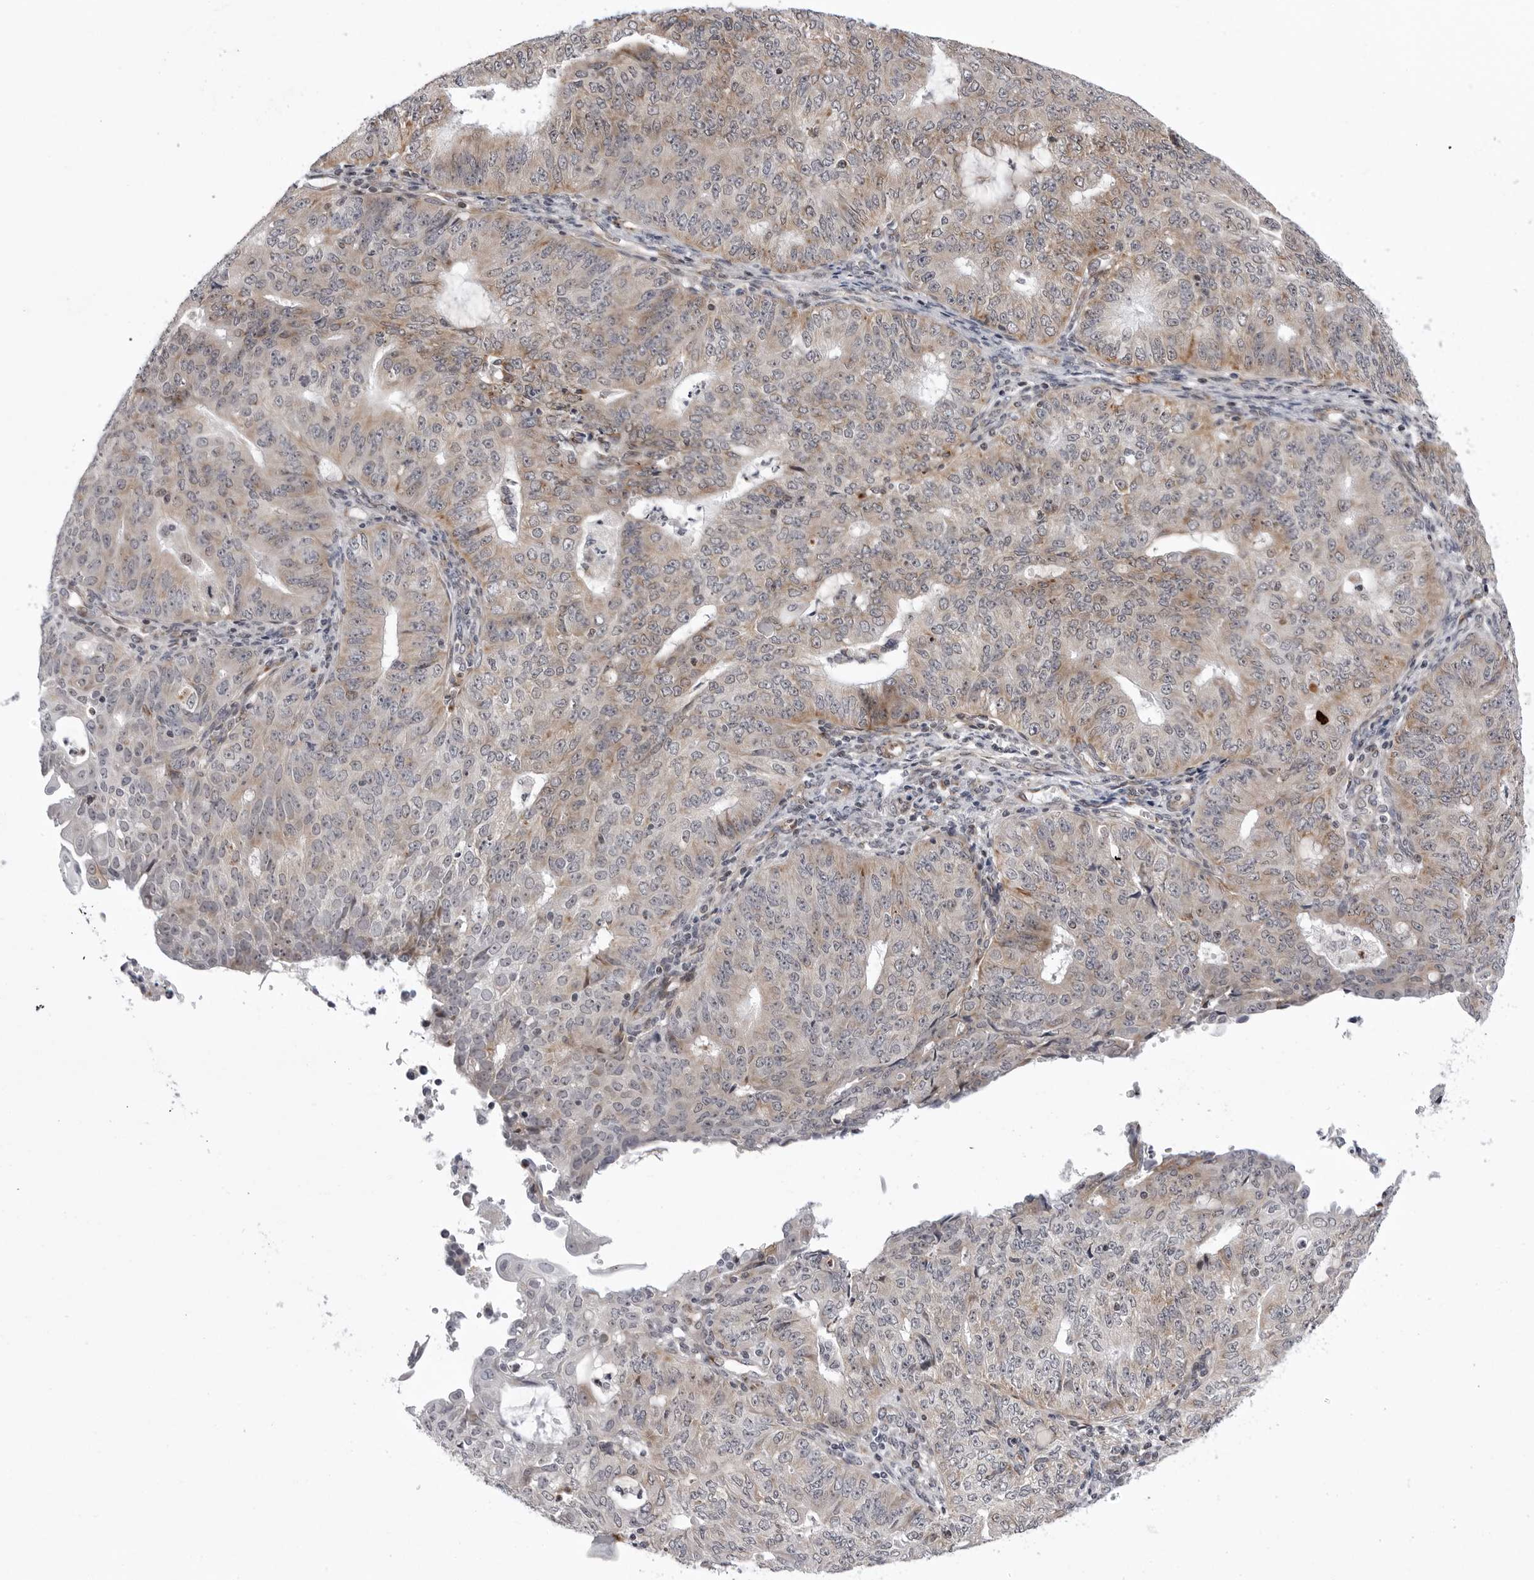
{"staining": {"intensity": "weak", "quantity": "25%-75%", "location": "cytoplasmic/membranous"}, "tissue": "endometrial cancer", "cell_type": "Tumor cells", "image_type": "cancer", "snomed": [{"axis": "morphology", "description": "Adenocarcinoma, NOS"}, {"axis": "topography", "description": "Endometrium"}], "caption": "Adenocarcinoma (endometrial) stained with a brown dye shows weak cytoplasmic/membranous positive positivity in about 25%-75% of tumor cells.", "gene": "CDK20", "patient": {"sex": "female", "age": 32}}